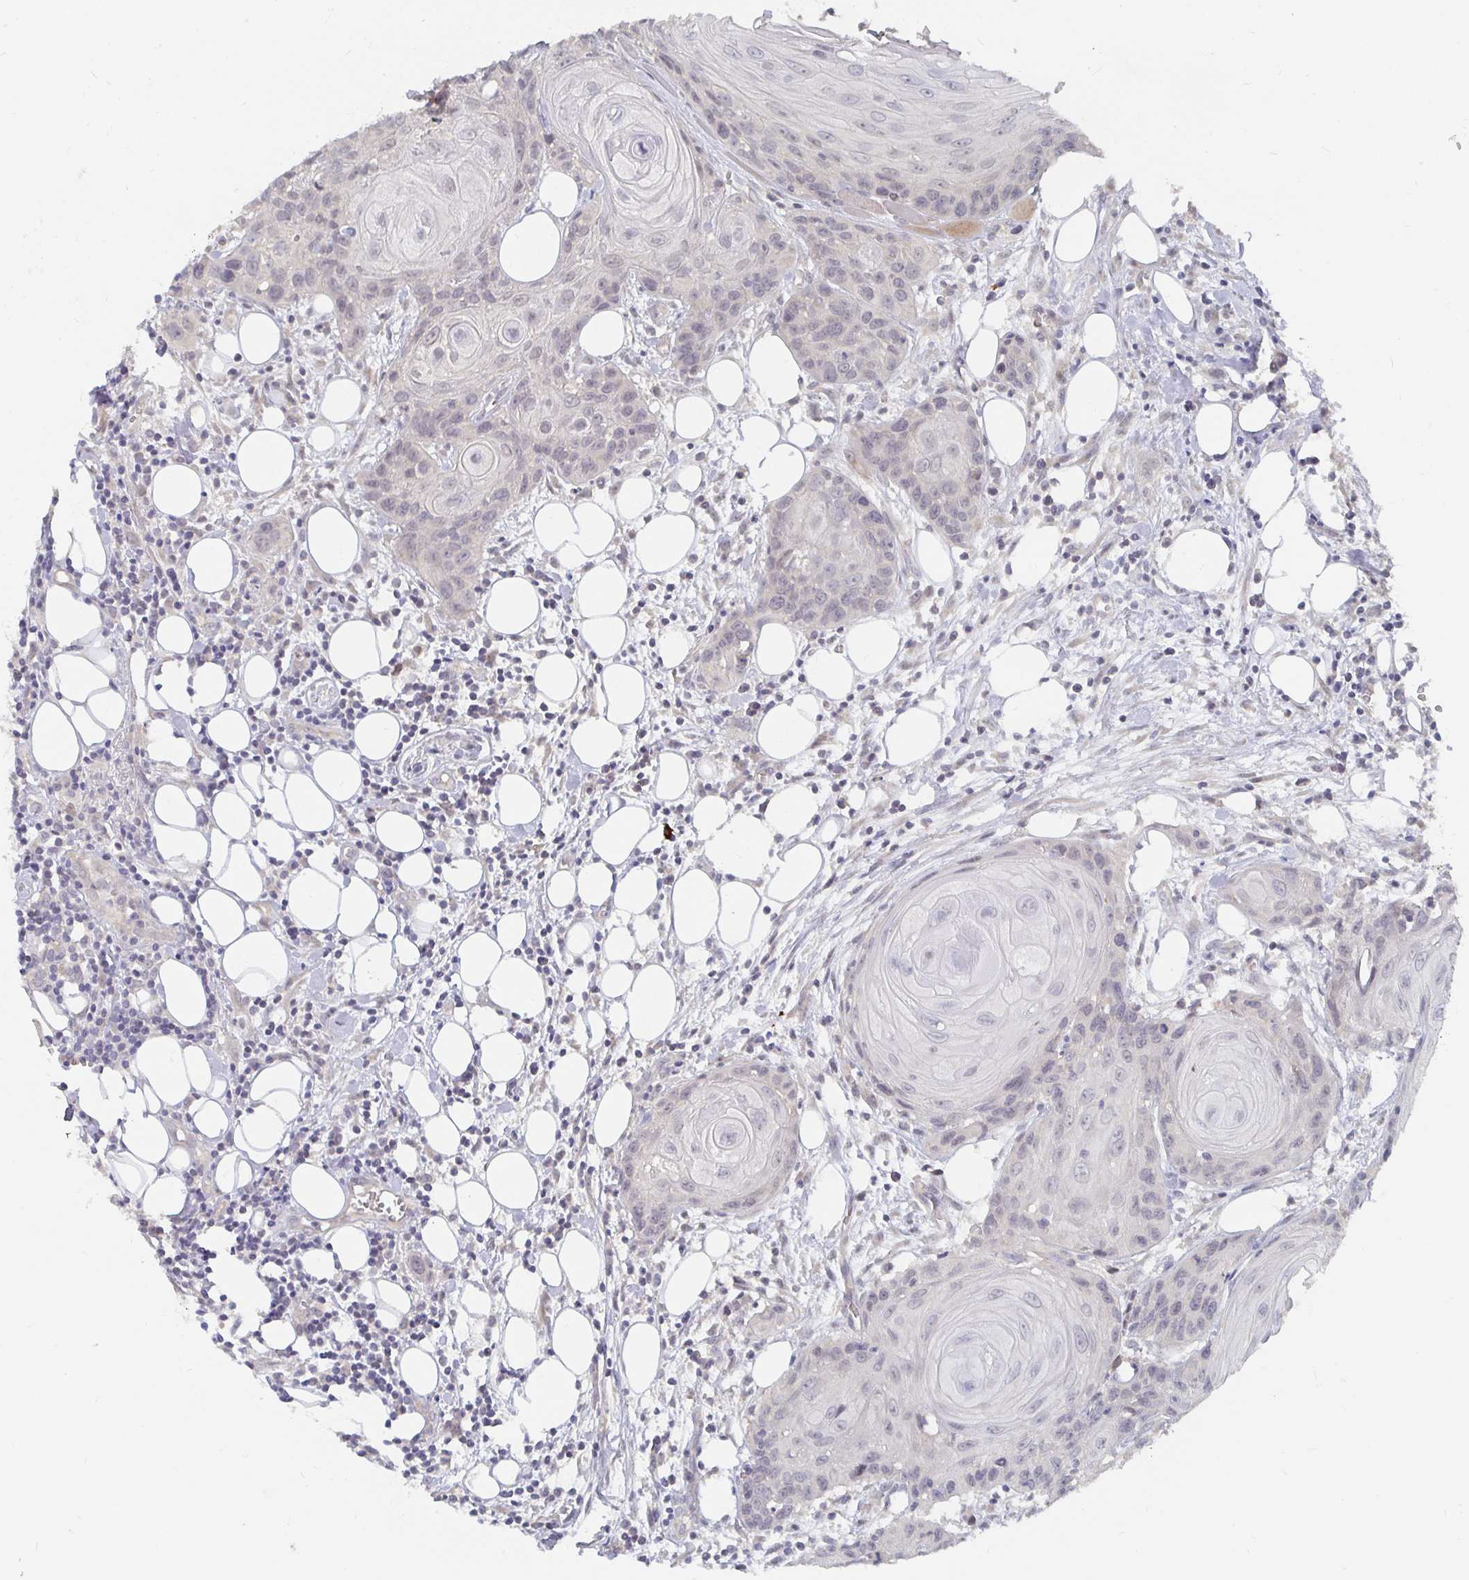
{"staining": {"intensity": "negative", "quantity": "none", "location": "none"}, "tissue": "head and neck cancer", "cell_type": "Tumor cells", "image_type": "cancer", "snomed": [{"axis": "morphology", "description": "Squamous cell carcinoma, NOS"}, {"axis": "topography", "description": "Oral tissue"}, {"axis": "topography", "description": "Head-Neck"}], "caption": "An immunohistochemistry (IHC) micrograph of head and neck cancer (squamous cell carcinoma) is shown. There is no staining in tumor cells of head and neck cancer (squamous cell carcinoma). The staining was performed using DAB (3,3'-diaminobenzidine) to visualize the protein expression in brown, while the nuclei were stained in blue with hematoxylin (Magnification: 20x).", "gene": "MEIS1", "patient": {"sex": "male", "age": 58}}